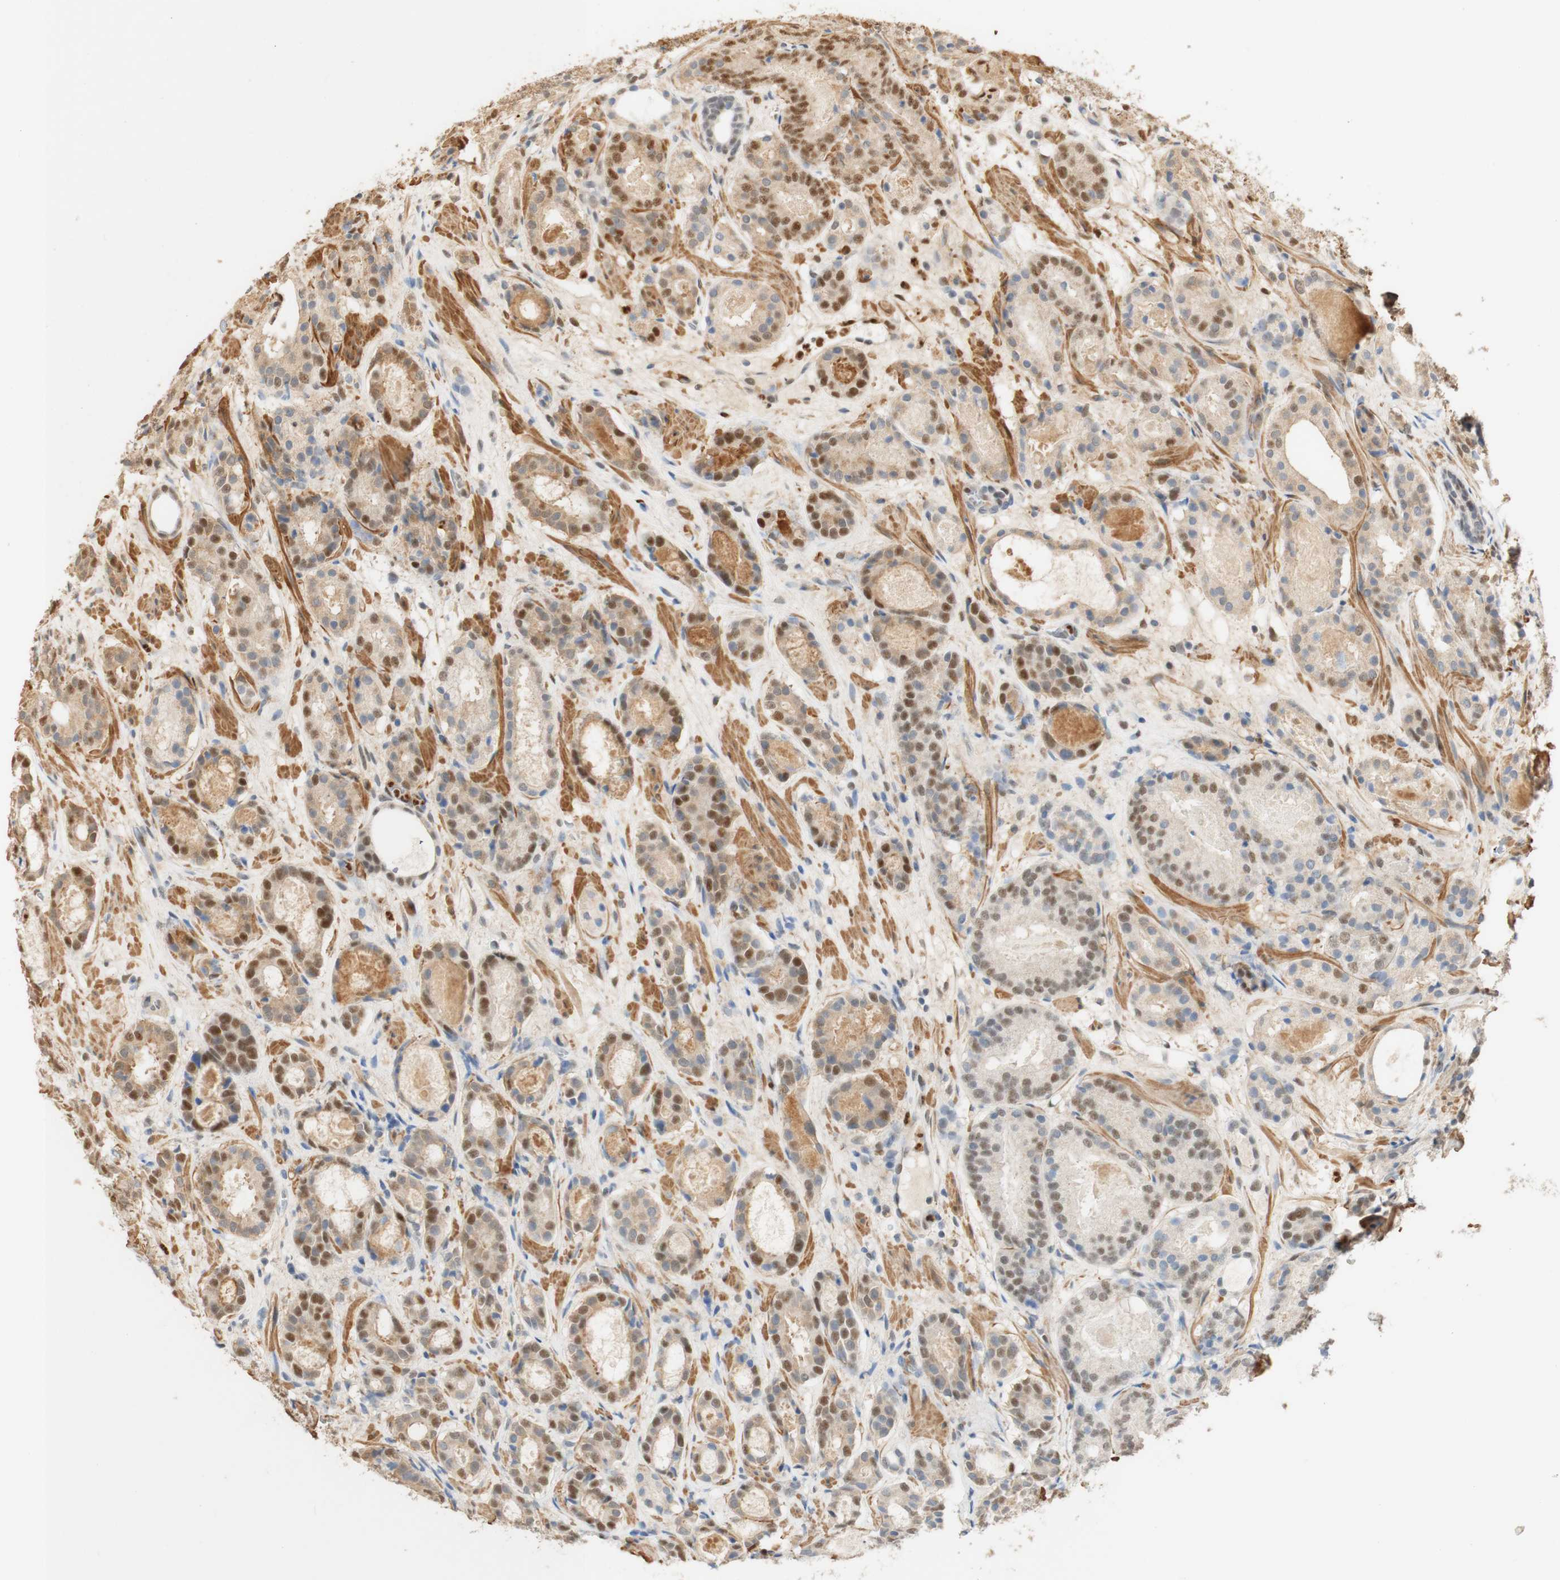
{"staining": {"intensity": "moderate", "quantity": "25%-75%", "location": "cytoplasmic/membranous,nuclear"}, "tissue": "prostate cancer", "cell_type": "Tumor cells", "image_type": "cancer", "snomed": [{"axis": "morphology", "description": "Adenocarcinoma, Low grade"}, {"axis": "topography", "description": "Prostate"}], "caption": "The immunohistochemical stain highlights moderate cytoplasmic/membranous and nuclear expression in tumor cells of prostate cancer (low-grade adenocarcinoma) tissue.", "gene": "MAP3K4", "patient": {"sex": "male", "age": 69}}